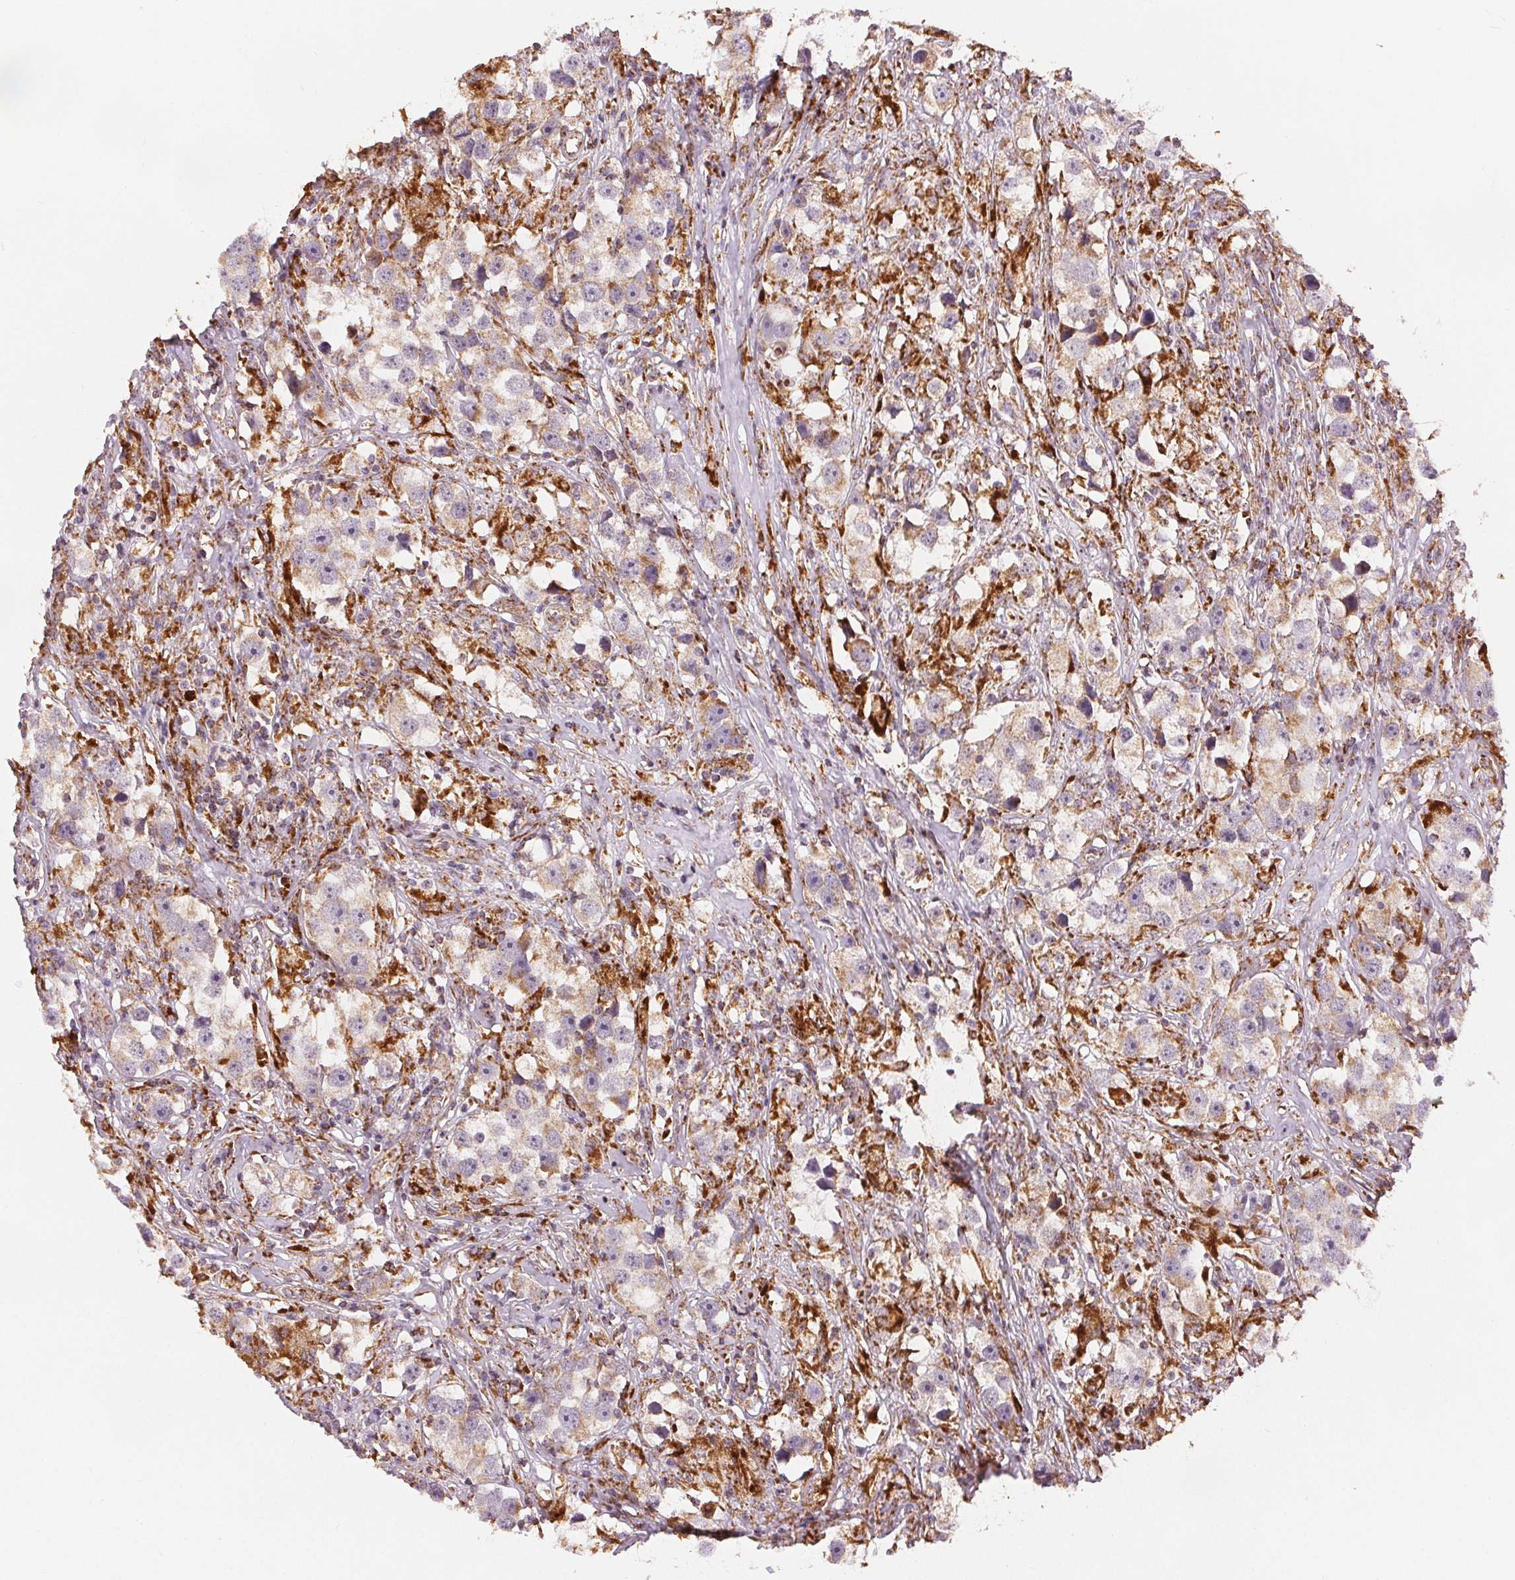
{"staining": {"intensity": "moderate", "quantity": "25%-75%", "location": "cytoplasmic/membranous"}, "tissue": "testis cancer", "cell_type": "Tumor cells", "image_type": "cancer", "snomed": [{"axis": "morphology", "description": "Seminoma, NOS"}, {"axis": "topography", "description": "Testis"}], "caption": "Approximately 25%-75% of tumor cells in testis cancer (seminoma) show moderate cytoplasmic/membranous protein expression as visualized by brown immunohistochemical staining.", "gene": "SDHB", "patient": {"sex": "male", "age": 49}}